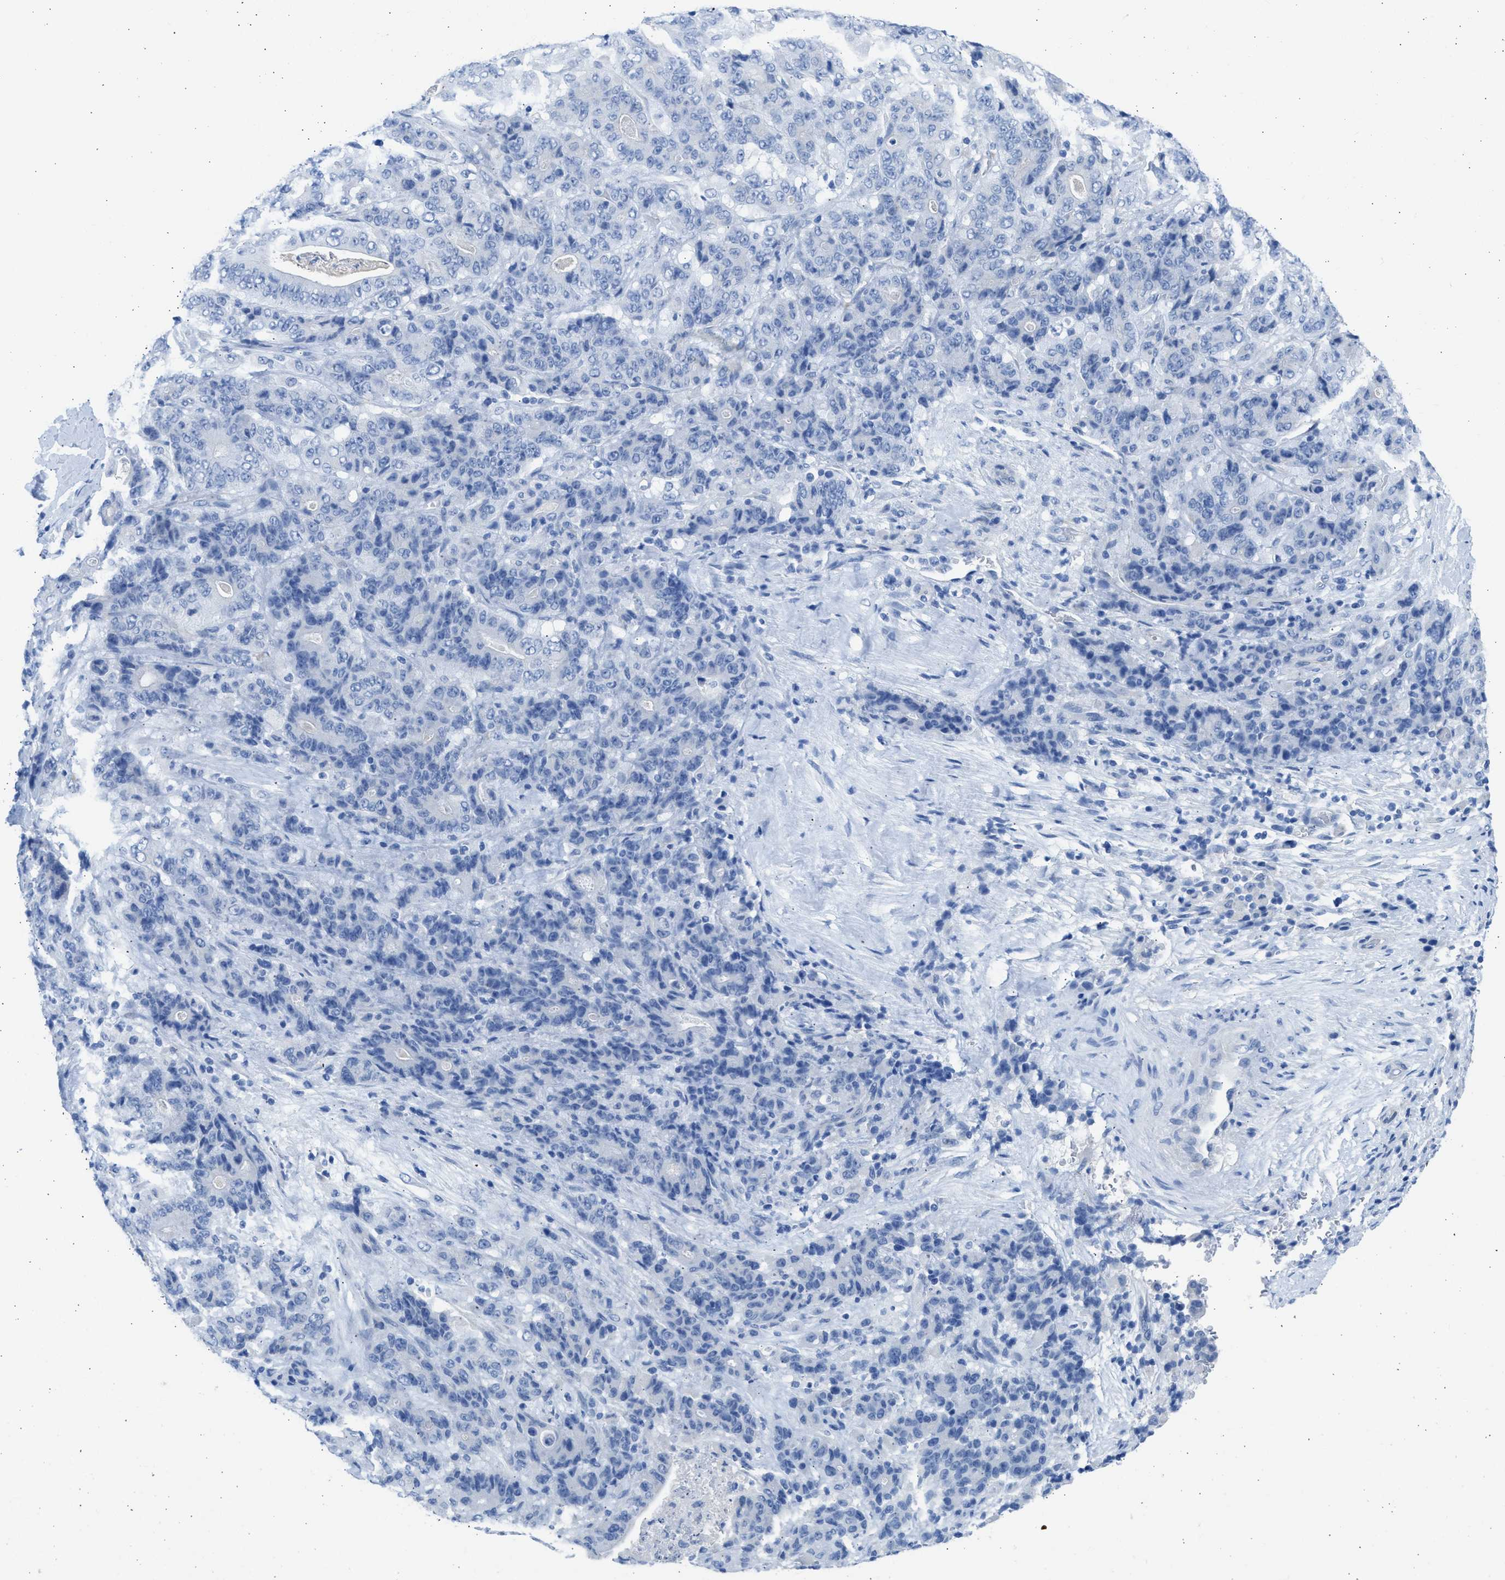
{"staining": {"intensity": "negative", "quantity": "none", "location": "none"}, "tissue": "stomach cancer", "cell_type": "Tumor cells", "image_type": "cancer", "snomed": [{"axis": "morphology", "description": "Adenocarcinoma, NOS"}, {"axis": "topography", "description": "Stomach"}], "caption": "The image shows no significant staining in tumor cells of stomach adenocarcinoma.", "gene": "SPATA3", "patient": {"sex": "female", "age": 73}}